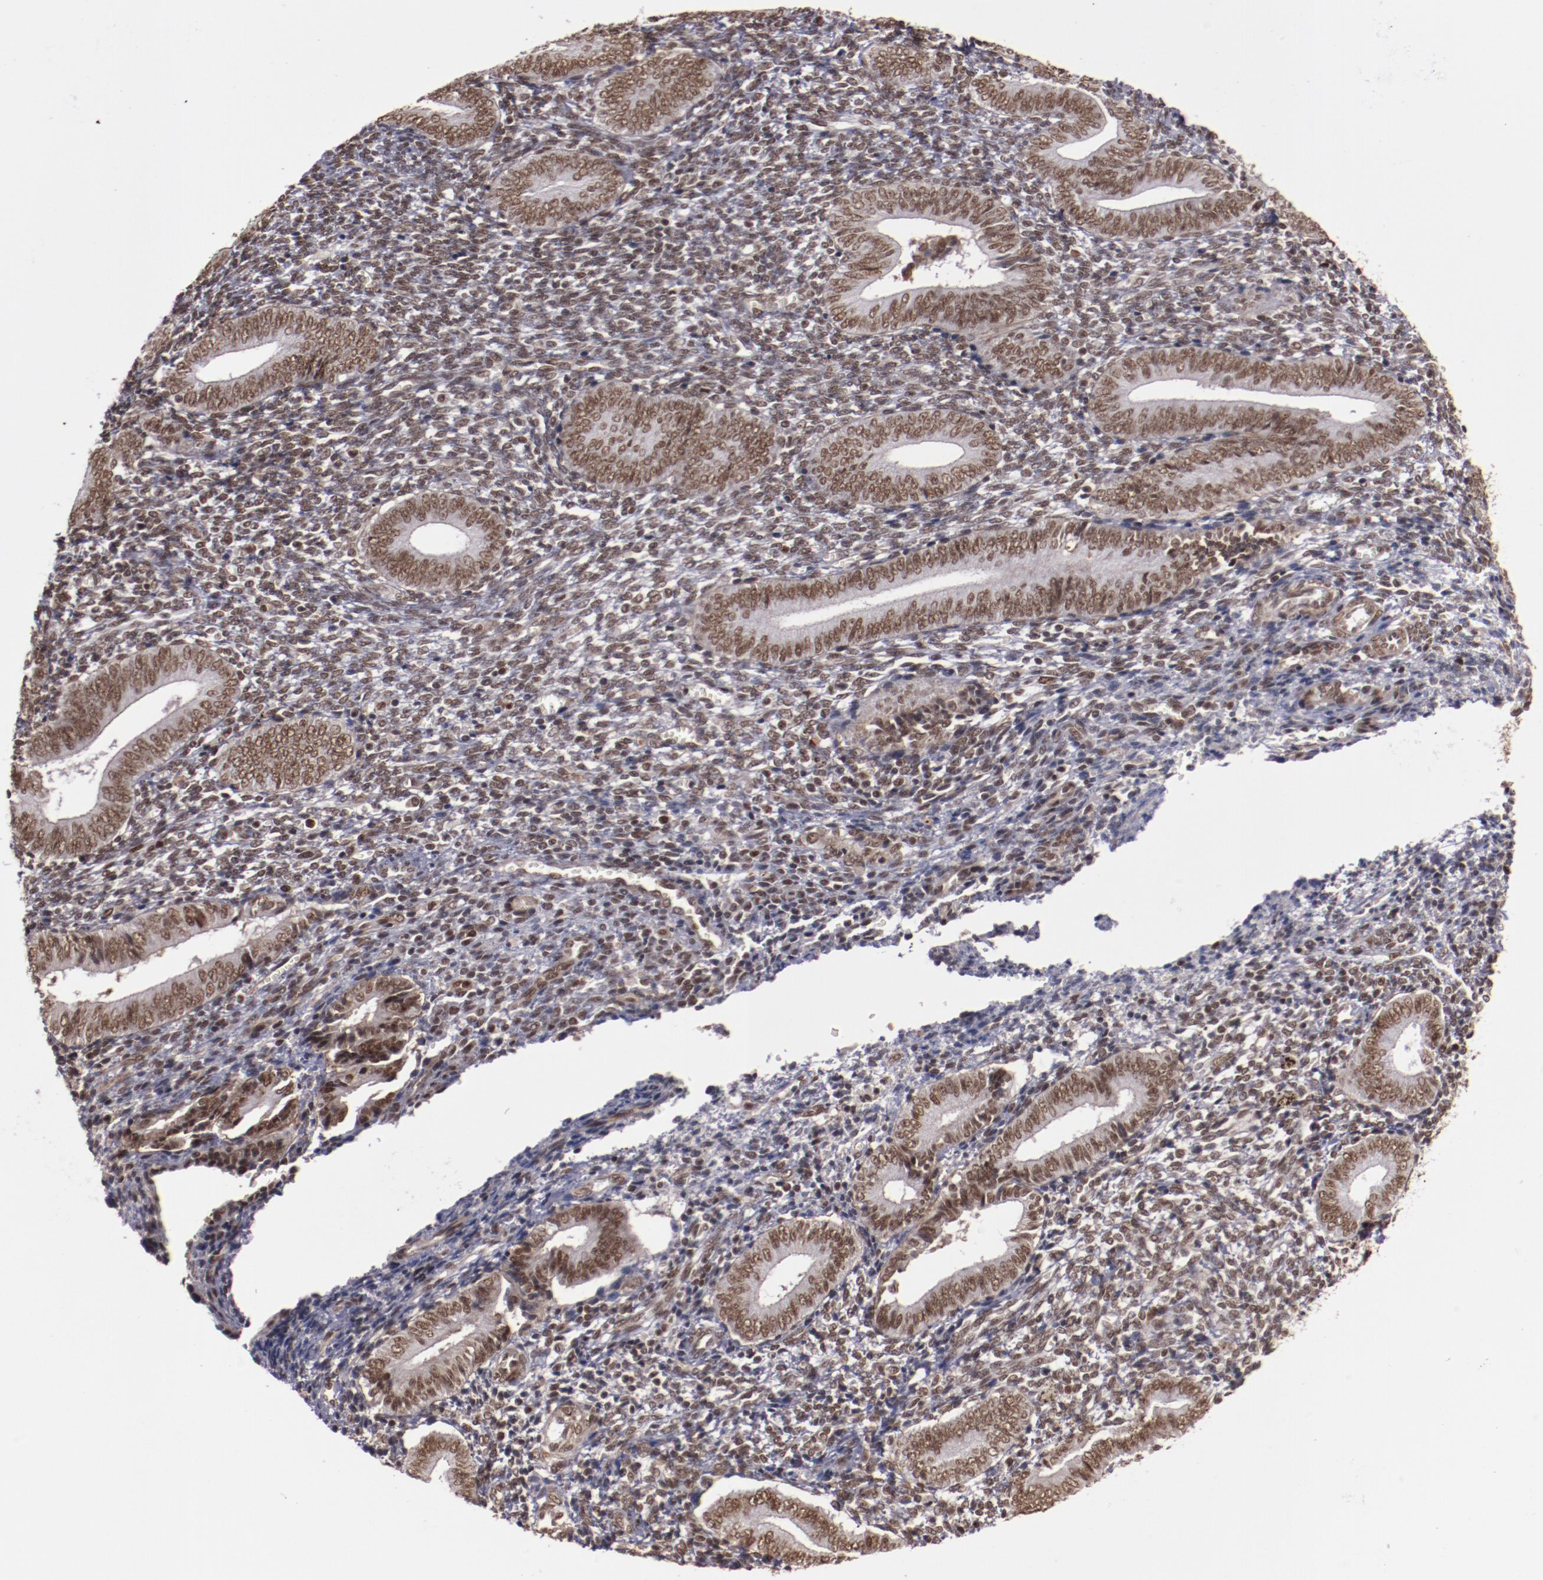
{"staining": {"intensity": "weak", "quantity": "25%-75%", "location": "nuclear"}, "tissue": "endometrium", "cell_type": "Cells in endometrial stroma", "image_type": "normal", "snomed": [{"axis": "morphology", "description": "Normal tissue, NOS"}, {"axis": "topography", "description": "Uterus"}, {"axis": "topography", "description": "Endometrium"}], "caption": "The immunohistochemical stain highlights weak nuclear staining in cells in endometrial stroma of benign endometrium. (DAB IHC, brown staining for protein, blue staining for nuclei).", "gene": "STAG2", "patient": {"sex": "female", "age": 33}}